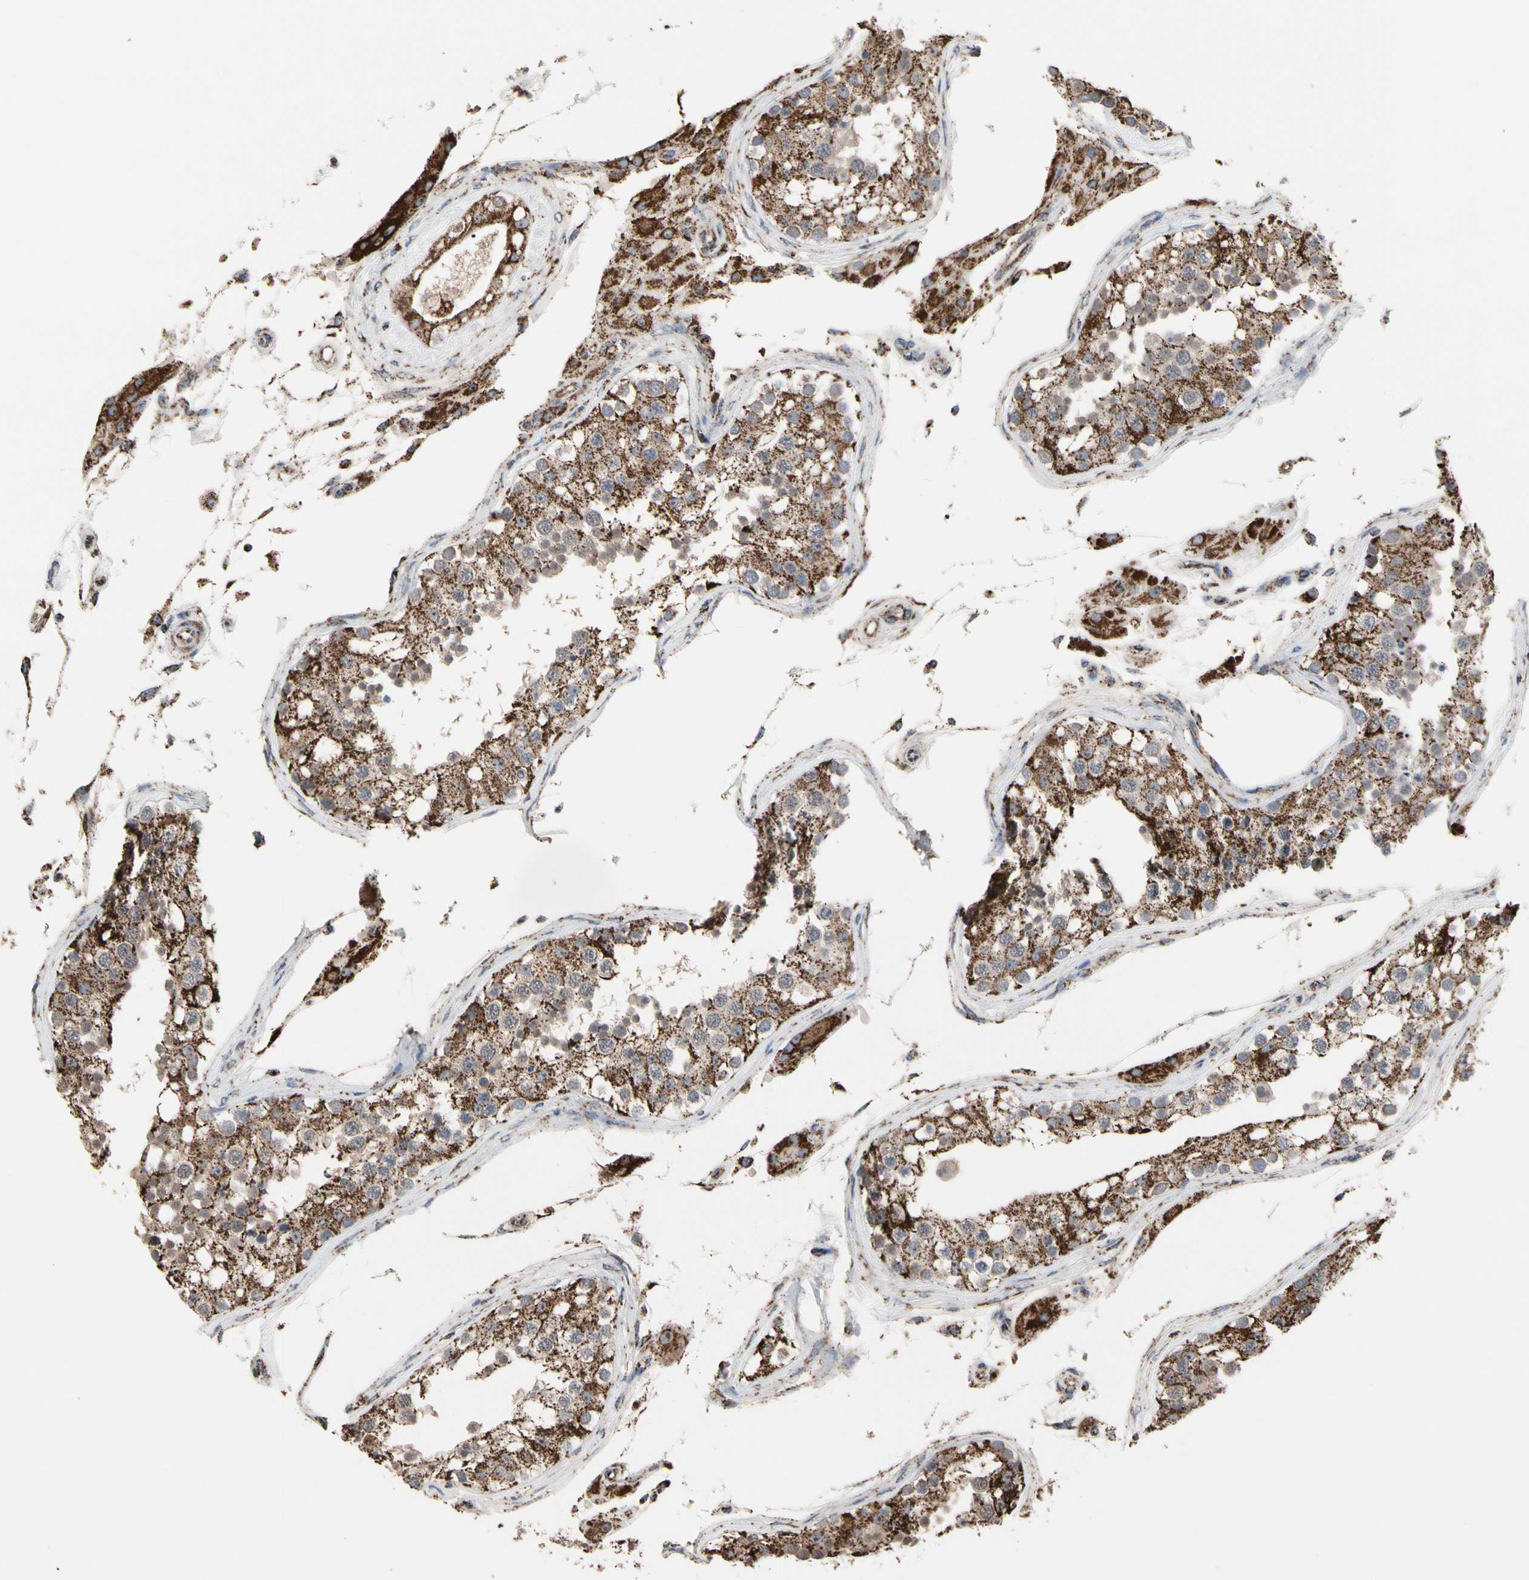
{"staining": {"intensity": "strong", "quantity": ">75%", "location": "cytoplasmic/membranous"}, "tissue": "testis", "cell_type": "Cells in seminiferous ducts", "image_type": "normal", "snomed": [{"axis": "morphology", "description": "Normal tissue, NOS"}, {"axis": "topography", "description": "Testis"}], "caption": "Immunohistochemistry (IHC) staining of benign testis, which shows high levels of strong cytoplasmic/membranous staining in approximately >75% of cells in seminiferous ducts indicating strong cytoplasmic/membranous protein expression. The staining was performed using DAB (3,3'-diaminobenzidine) (brown) for protein detection and nuclei were counterstained in hematoxylin (blue).", "gene": "FAM110B", "patient": {"sex": "male", "age": 68}}